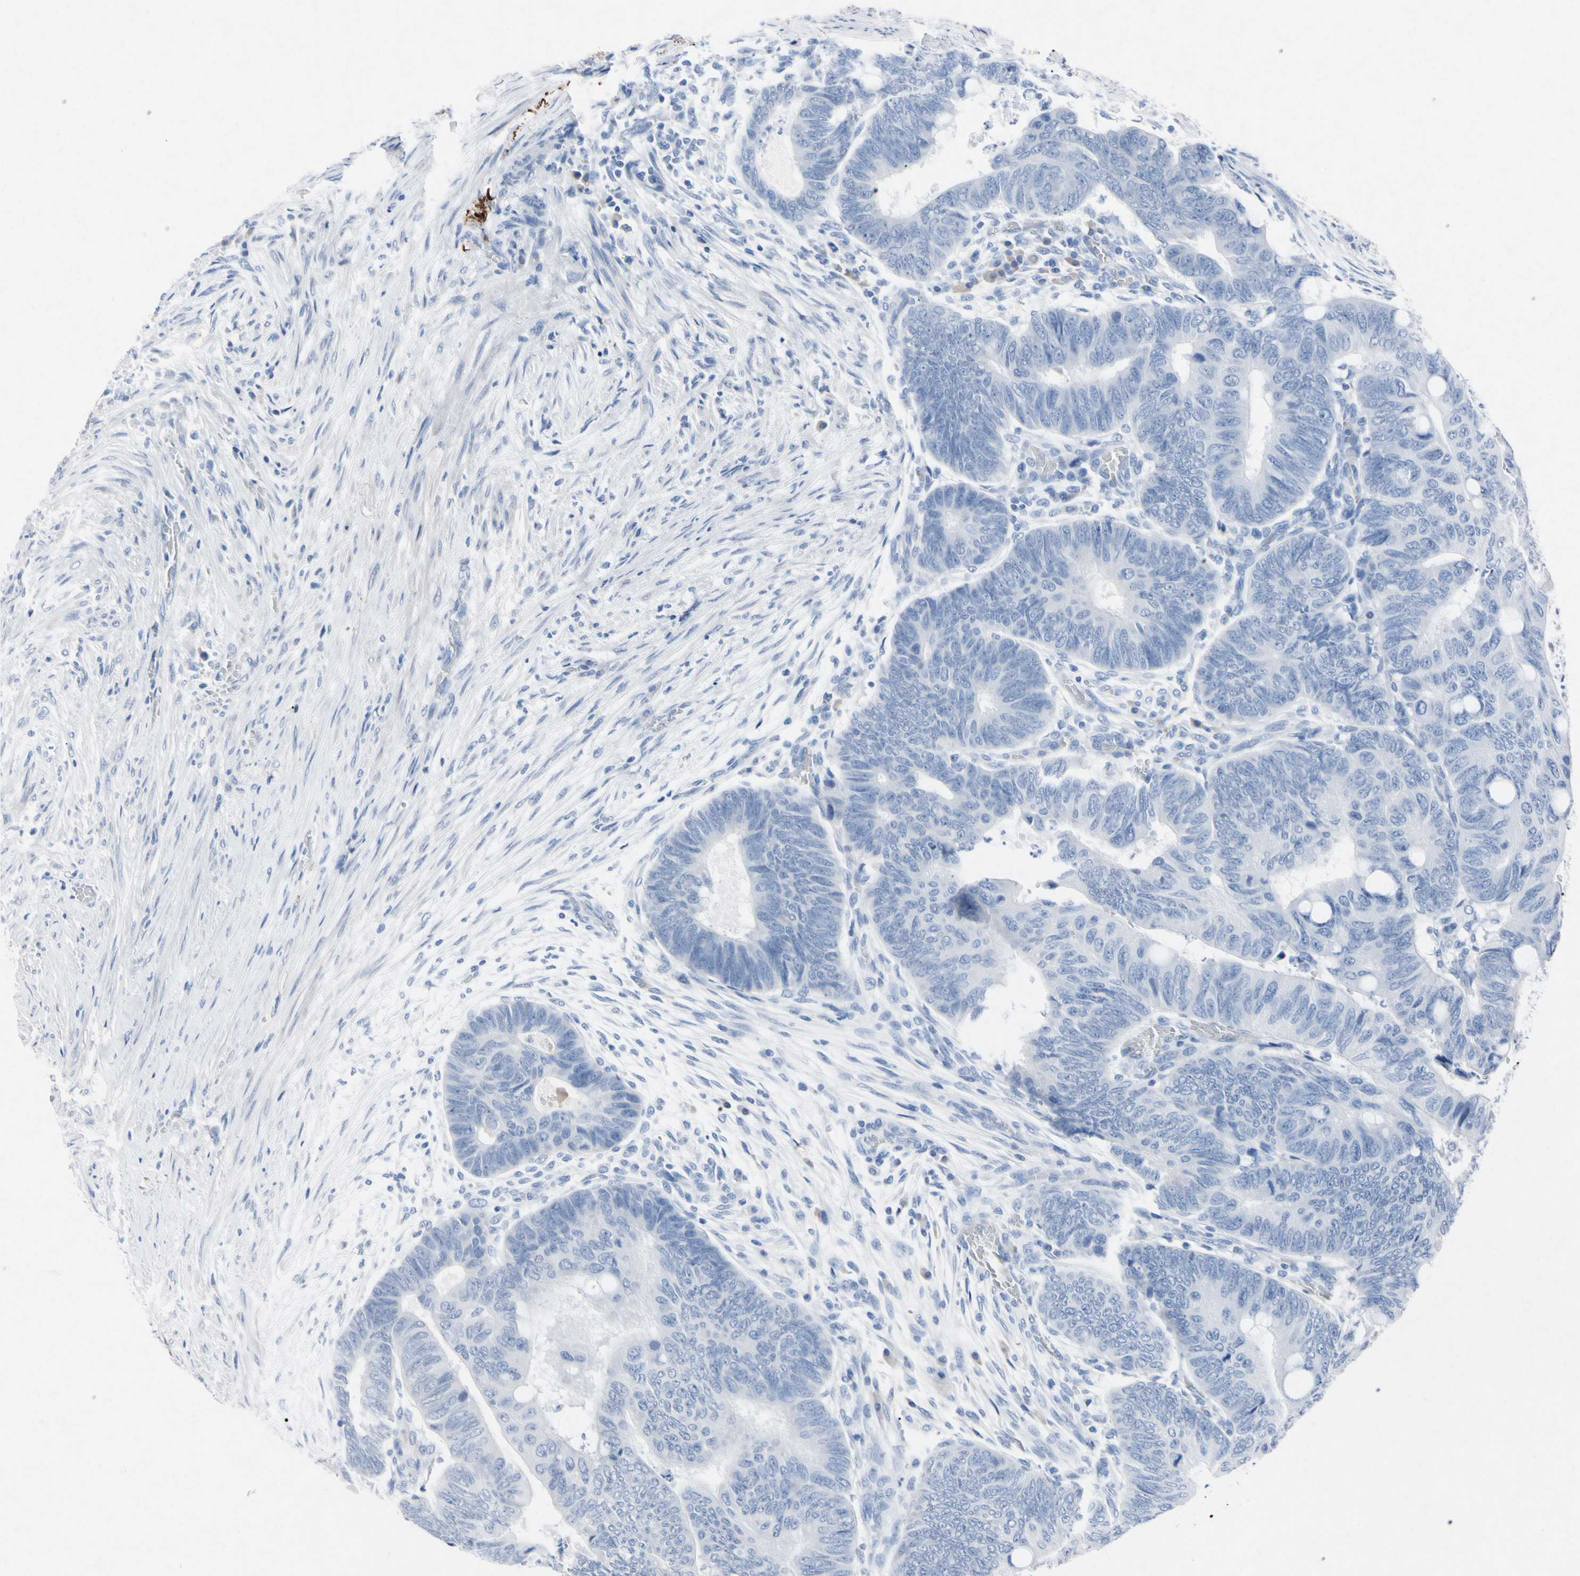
{"staining": {"intensity": "negative", "quantity": "none", "location": "none"}, "tissue": "colorectal cancer", "cell_type": "Tumor cells", "image_type": "cancer", "snomed": [{"axis": "morphology", "description": "Normal tissue, NOS"}, {"axis": "morphology", "description": "Adenocarcinoma, NOS"}, {"axis": "topography", "description": "Rectum"}, {"axis": "topography", "description": "Peripheral nerve tissue"}], "caption": "The image displays no significant staining in tumor cells of colorectal cancer. (Immunohistochemistry (ihc), brightfield microscopy, high magnification).", "gene": "ELN", "patient": {"sex": "male", "age": 92}}